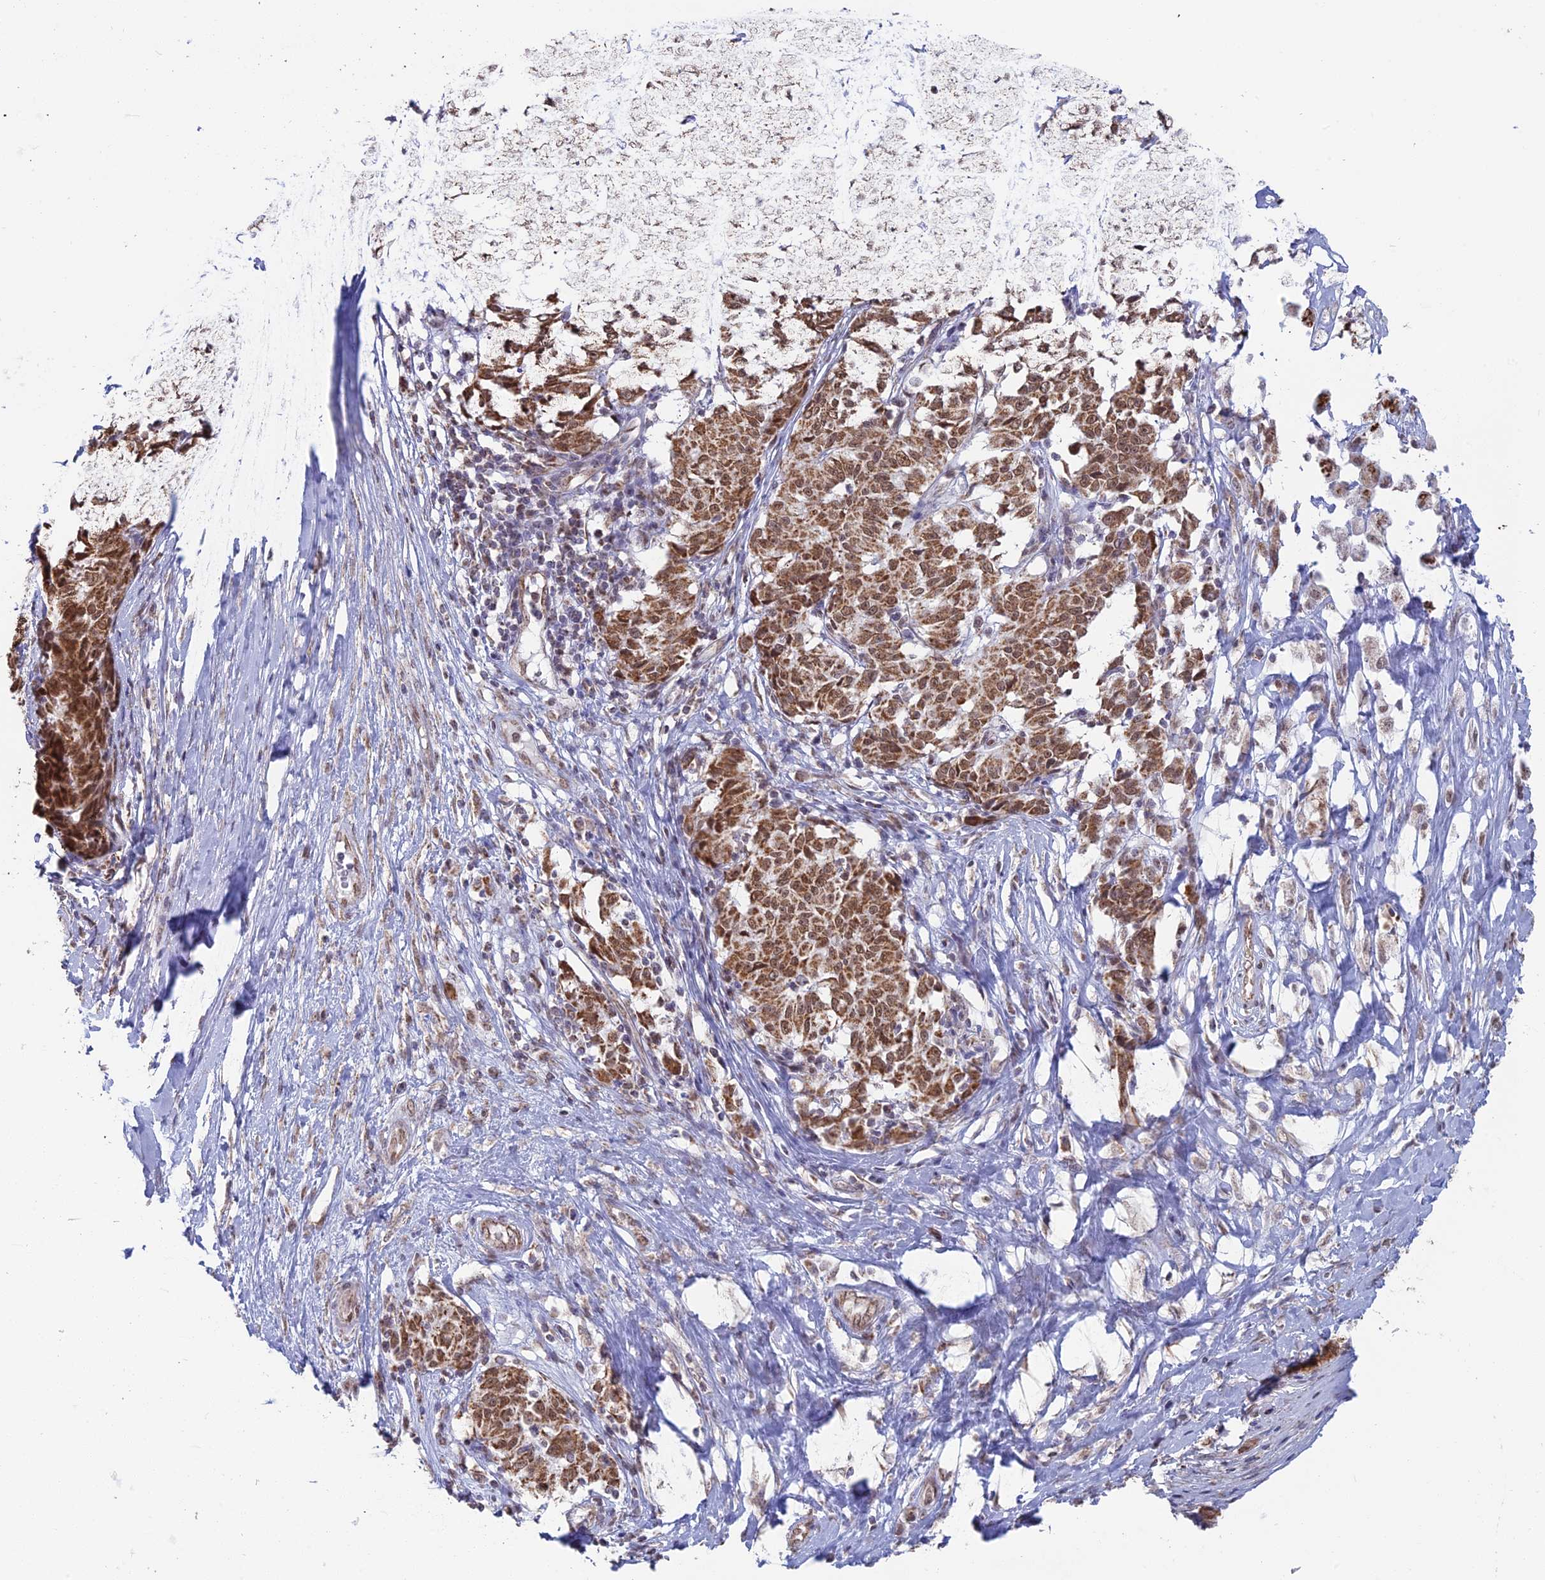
{"staining": {"intensity": "moderate", "quantity": ">75%", "location": "cytoplasmic/membranous"}, "tissue": "melanoma", "cell_type": "Tumor cells", "image_type": "cancer", "snomed": [{"axis": "morphology", "description": "Malignant melanoma, NOS"}, {"axis": "topography", "description": "Skin"}], "caption": "Protein staining shows moderate cytoplasmic/membranous positivity in about >75% of tumor cells in malignant melanoma.", "gene": "ARHGAP40", "patient": {"sex": "female", "age": 72}}